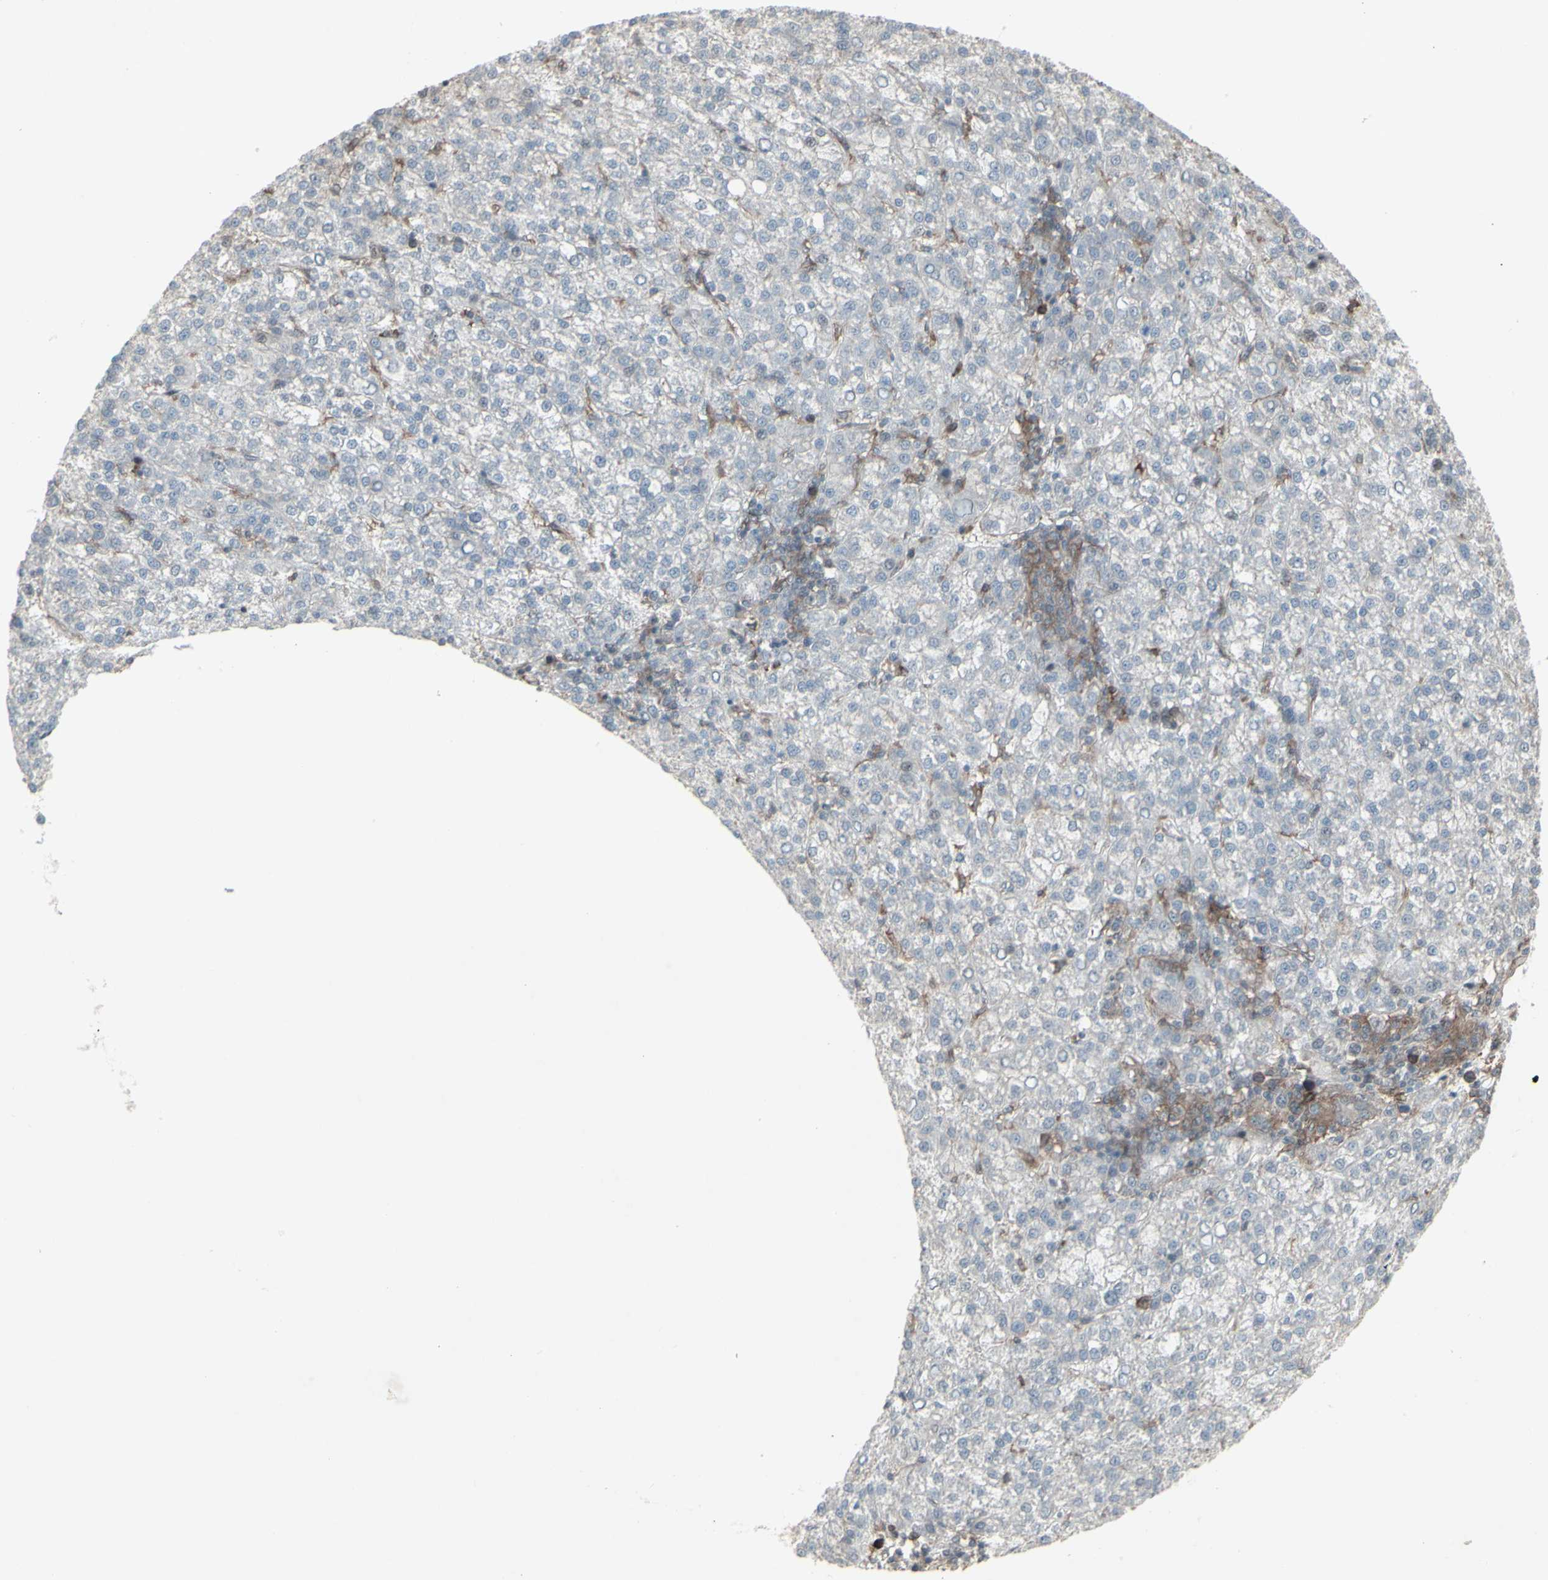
{"staining": {"intensity": "negative", "quantity": "none", "location": "none"}, "tissue": "liver cancer", "cell_type": "Tumor cells", "image_type": "cancer", "snomed": [{"axis": "morphology", "description": "Carcinoma, Hepatocellular, NOS"}, {"axis": "topography", "description": "Liver"}], "caption": "High power microscopy micrograph of an immunohistochemistry (IHC) image of liver hepatocellular carcinoma, revealing no significant staining in tumor cells.", "gene": "CD33", "patient": {"sex": "female", "age": 58}}